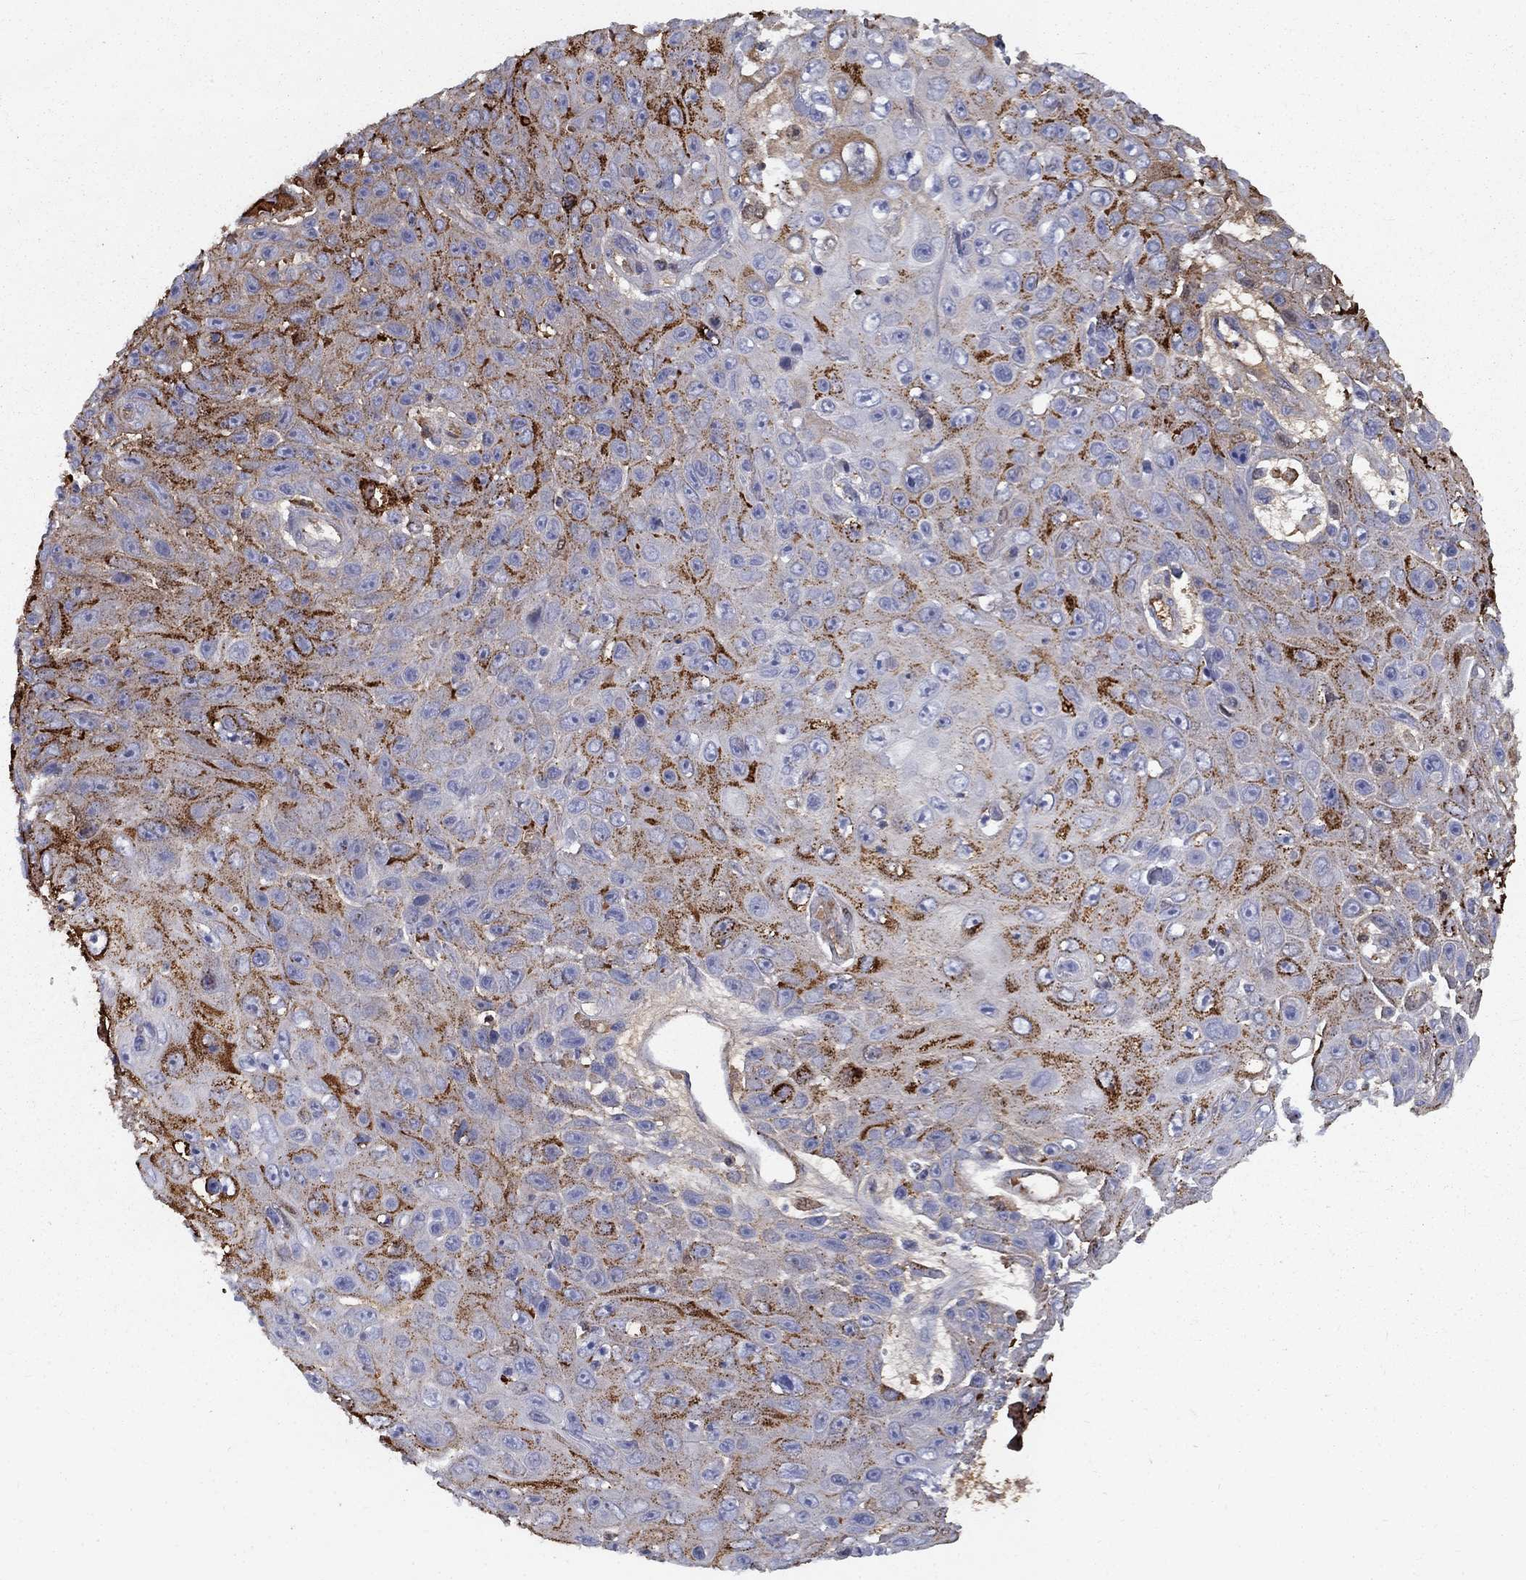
{"staining": {"intensity": "strong", "quantity": "25%-75%", "location": "cytoplasmic/membranous"}, "tissue": "skin cancer", "cell_type": "Tumor cells", "image_type": "cancer", "snomed": [{"axis": "morphology", "description": "Squamous cell carcinoma, NOS"}, {"axis": "topography", "description": "Skin"}], "caption": "A micrograph of human squamous cell carcinoma (skin) stained for a protein demonstrates strong cytoplasmic/membranous brown staining in tumor cells. (IHC, brightfield microscopy, high magnification).", "gene": "EPDR1", "patient": {"sex": "male", "age": 82}}